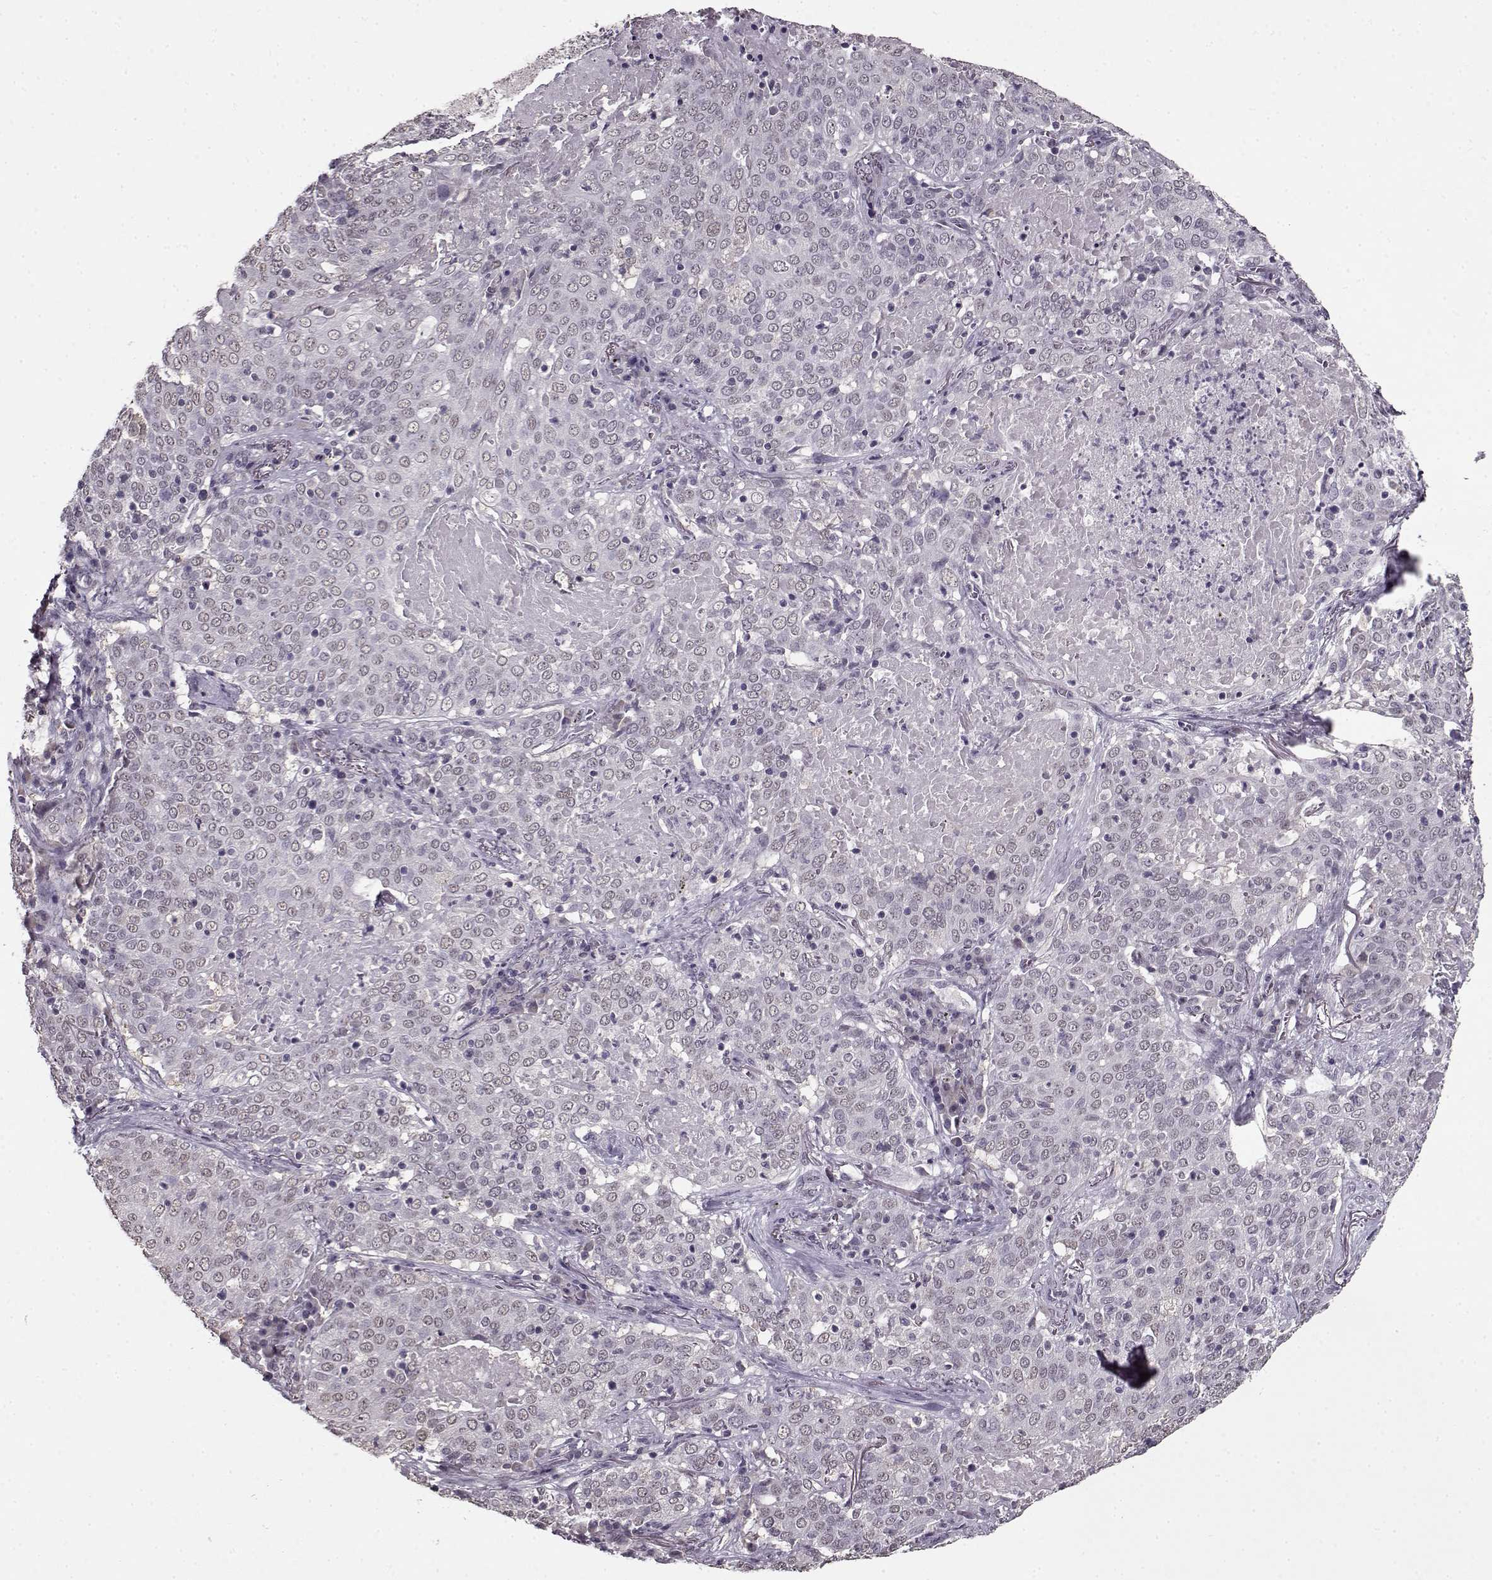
{"staining": {"intensity": "weak", "quantity": "<25%", "location": "nuclear"}, "tissue": "lung cancer", "cell_type": "Tumor cells", "image_type": "cancer", "snomed": [{"axis": "morphology", "description": "Squamous cell carcinoma, NOS"}, {"axis": "topography", "description": "Lung"}], "caption": "DAB immunohistochemical staining of human squamous cell carcinoma (lung) displays no significant staining in tumor cells. The staining is performed using DAB (3,3'-diaminobenzidine) brown chromogen with nuclei counter-stained in using hematoxylin.", "gene": "RP1L1", "patient": {"sex": "male", "age": 82}}